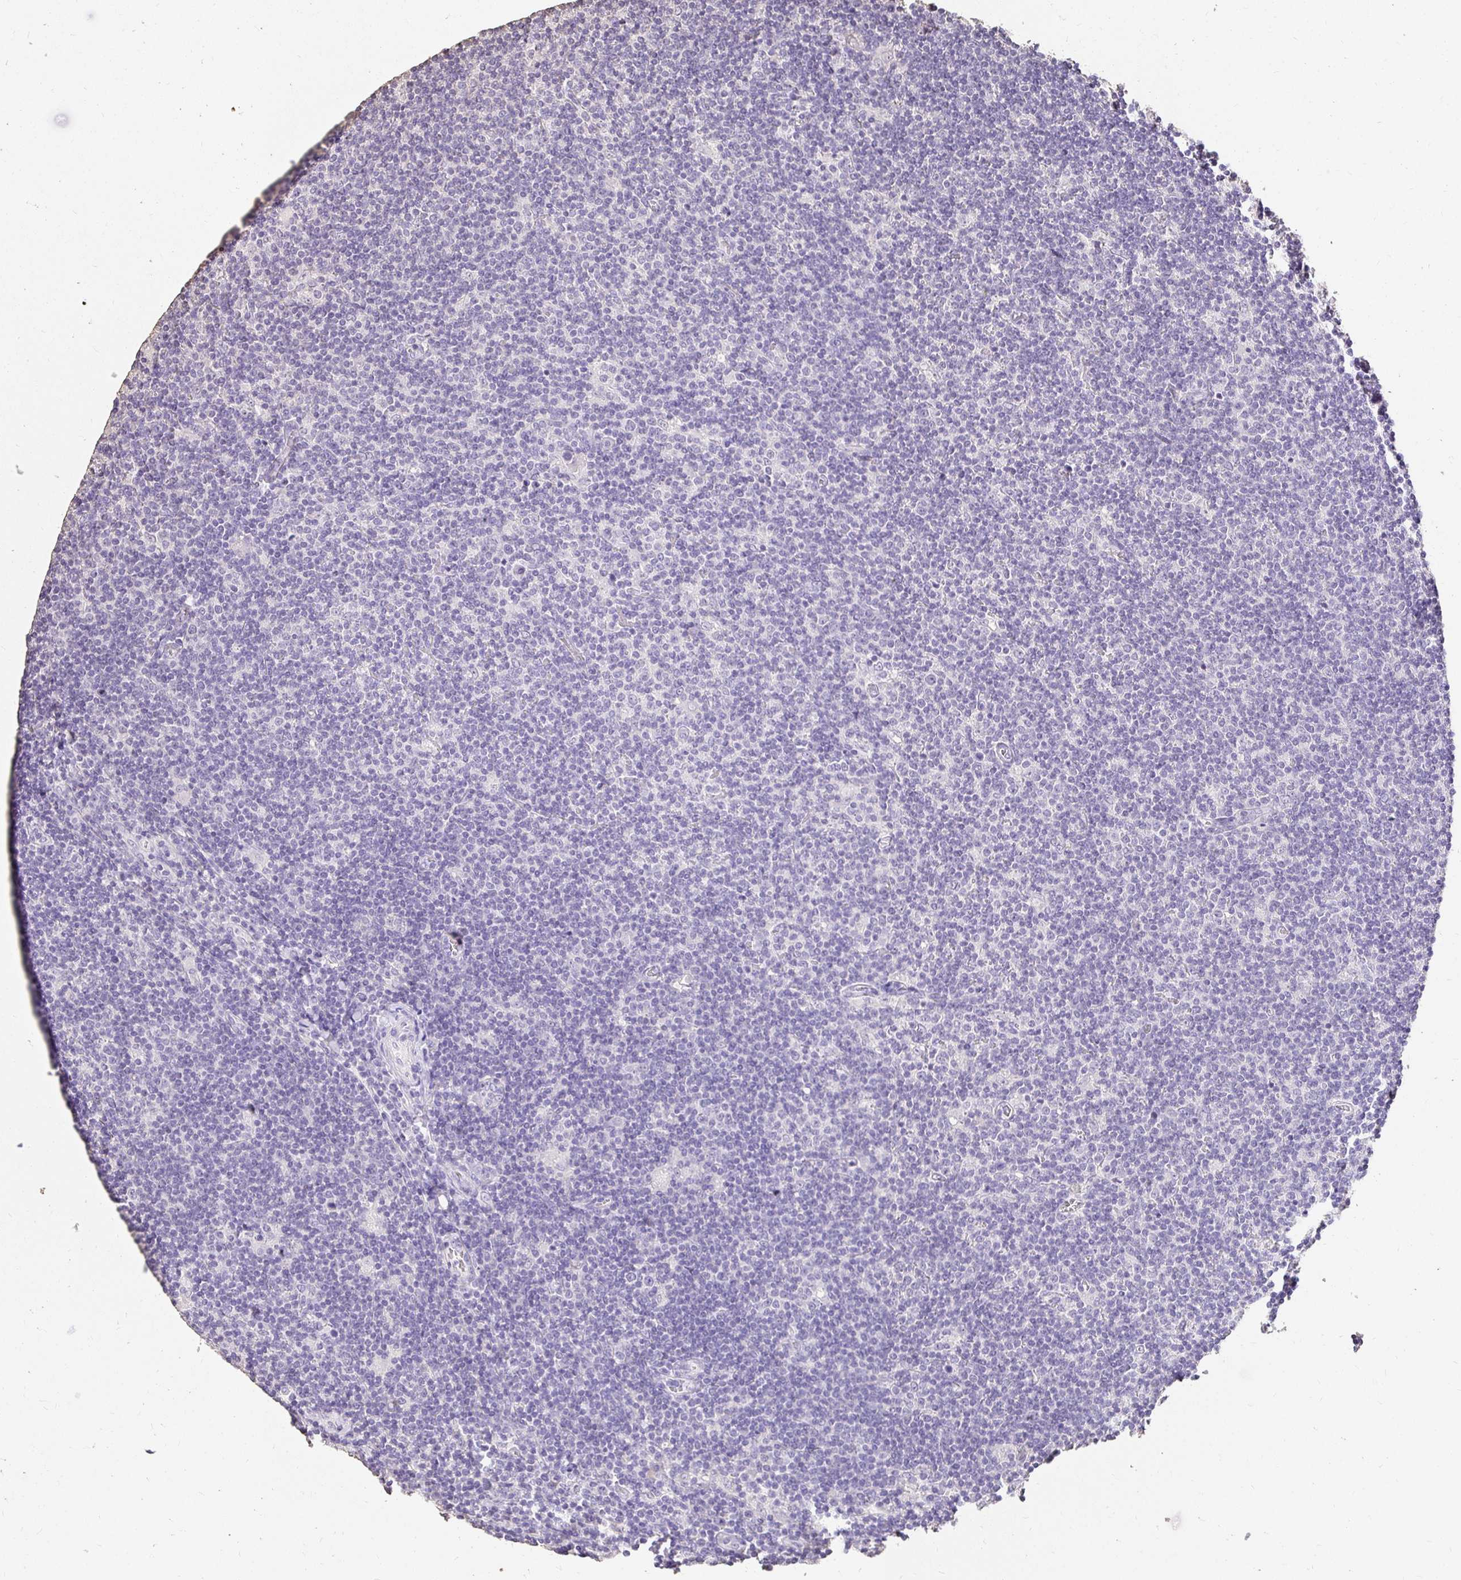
{"staining": {"intensity": "negative", "quantity": "none", "location": "none"}, "tissue": "lymphoma", "cell_type": "Tumor cells", "image_type": "cancer", "snomed": [{"axis": "morphology", "description": "Hodgkin's disease, NOS"}, {"axis": "topography", "description": "Lymph node"}], "caption": "DAB immunohistochemical staining of Hodgkin's disease exhibits no significant expression in tumor cells.", "gene": "UGT1A6", "patient": {"sex": "male", "age": 40}}